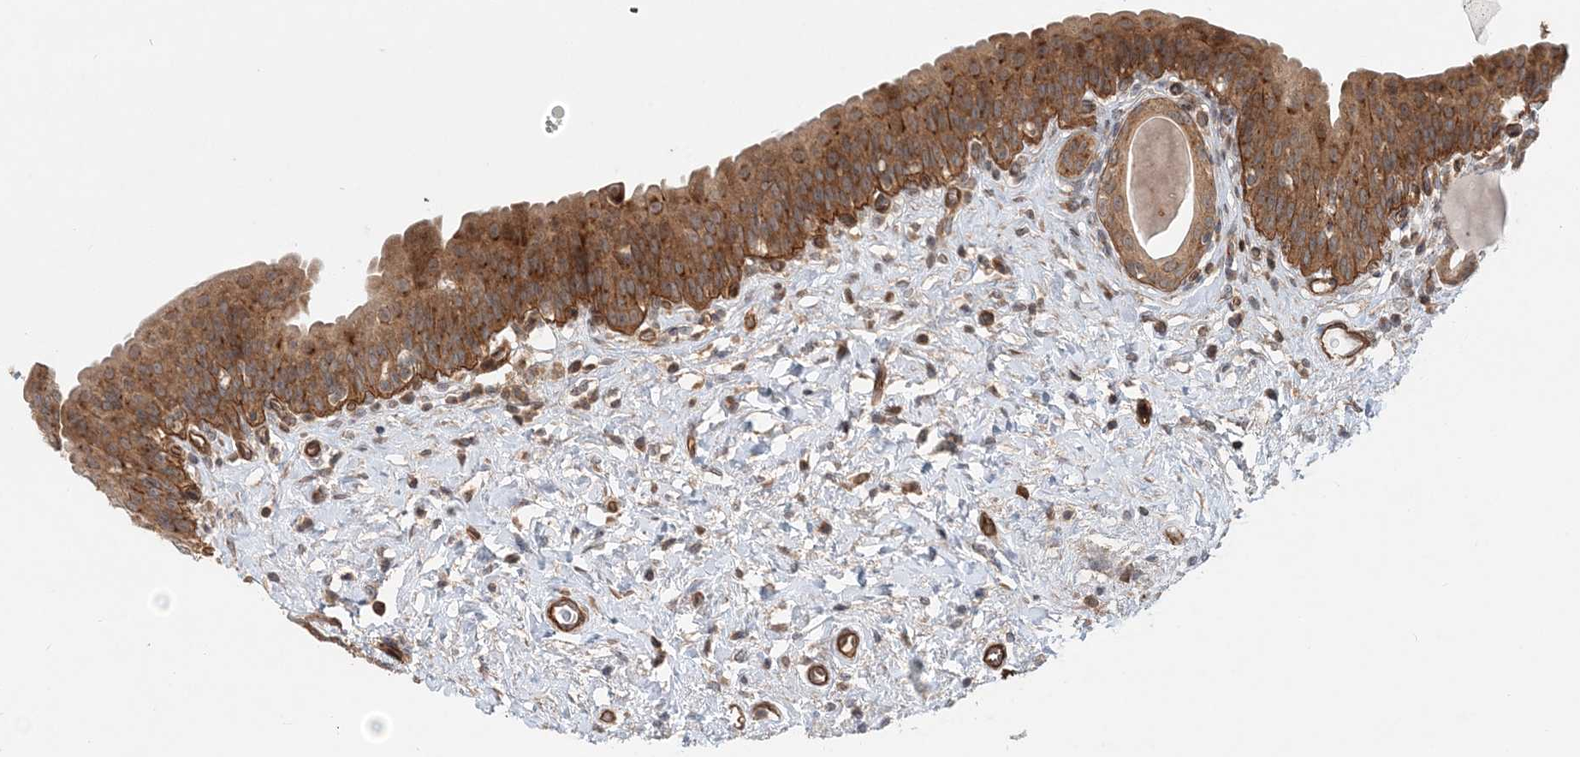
{"staining": {"intensity": "moderate", "quantity": ">75%", "location": "cytoplasmic/membranous"}, "tissue": "urinary bladder", "cell_type": "Urothelial cells", "image_type": "normal", "snomed": [{"axis": "morphology", "description": "Normal tissue, NOS"}, {"axis": "topography", "description": "Urinary bladder"}], "caption": "Immunohistochemical staining of unremarkable human urinary bladder displays >75% levels of moderate cytoplasmic/membranous protein staining in about >75% of urothelial cells.", "gene": "GEMIN5", "patient": {"sex": "male", "age": 83}}